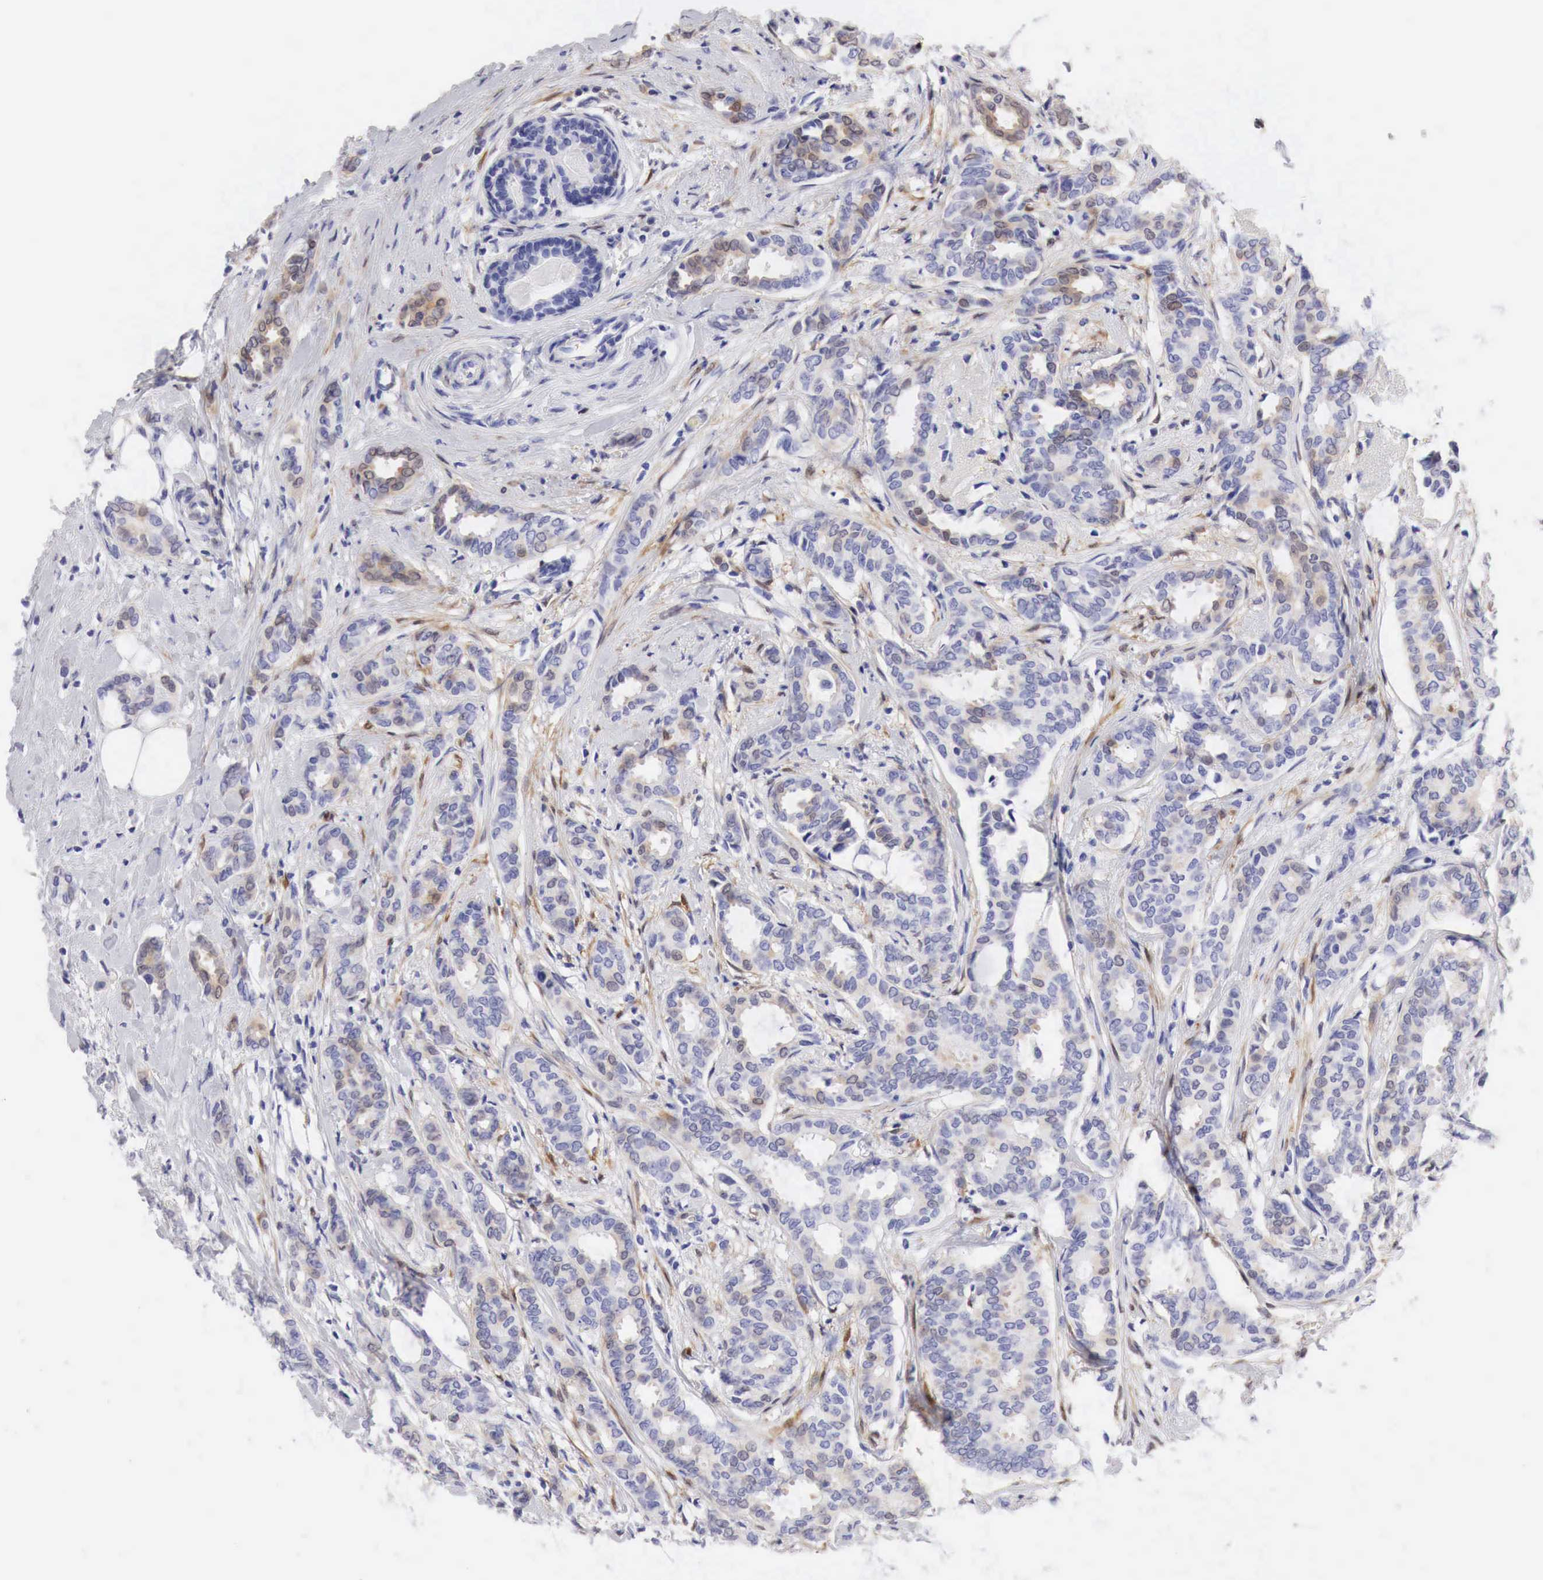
{"staining": {"intensity": "weak", "quantity": "<25%", "location": "cytoplasmic/membranous"}, "tissue": "breast cancer", "cell_type": "Tumor cells", "image_type": "cancer", "snomed": [{"axis": "morphology", "description": "Duct carcinoma"}, {"axis": "topography", "description": "Breast"}], "caption": "Tumor cells show no significant expression in breast cancer (intraductal carcinoma). Brightfield microscopy of immunohistochemistry stained with DAB (3,3'-diaminobenzidine) (brown) and hematoxylin (blue), captured at high magnification.", "gene": "CDKN2A", "patient": {"sex": "female", "age": 50}}